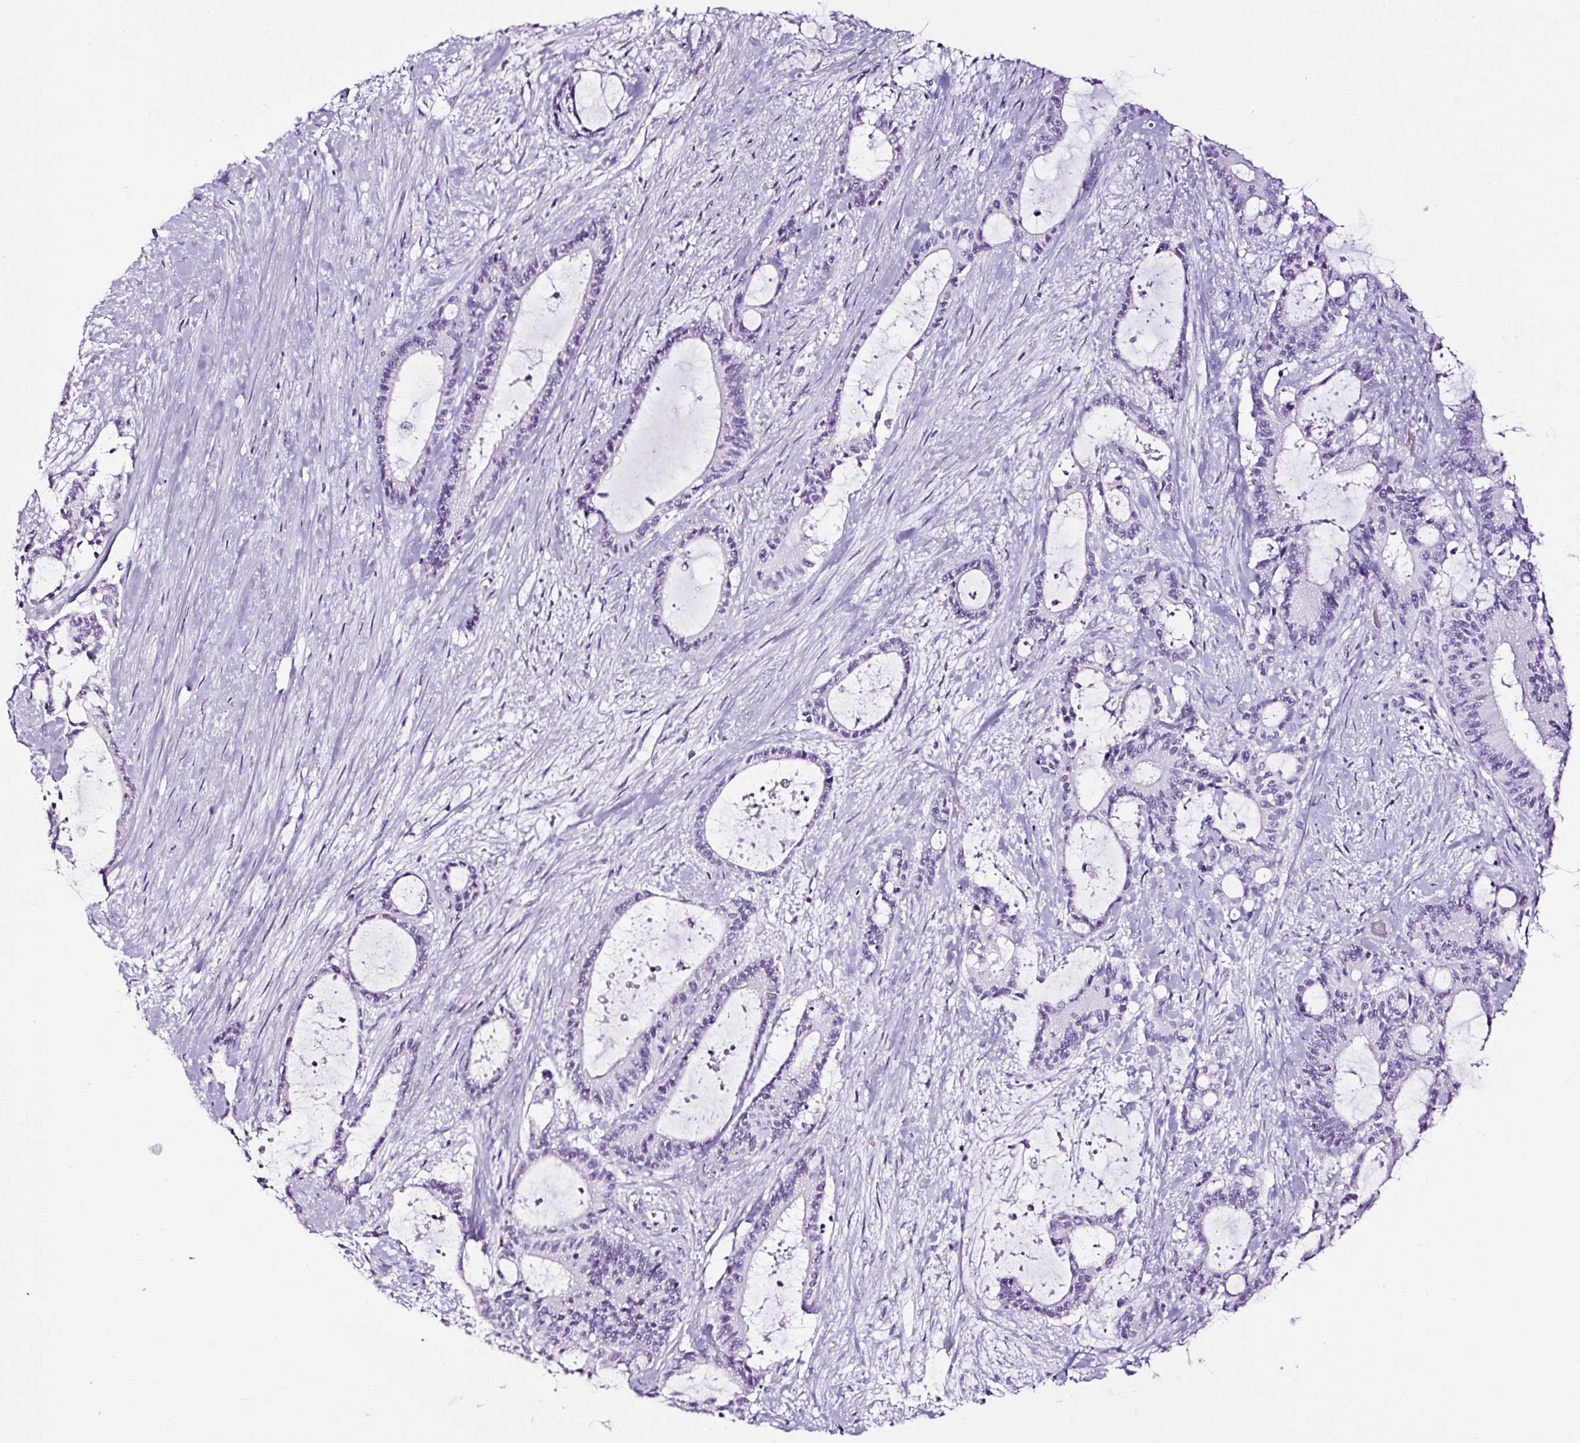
{"staining": {"intensity": "negative", "quantity": "none", "location": "none"}, "tissue": "liver cancer", "cell_type": "Tumor cells", "image_type": "cancer", "snomed": [{"axis": "morphology", "description": "Normal tissue, NOS"}, {"axis": "morphology", "description": "Cholangiocarcinoma"}, {"axis": "topography", "description": "Liver"}, {"axis": "topography", "description": "Peripheral nerve tissue"}], "caption": "IHC micrograph of neoplastic tissue: liver cancer (cholangiocarcinoma) stained with DAB (3,3'-diaminobenzidine) shows no significant protein staining in tumor cells.", "gene": "NPHS2", "patient": {"sex": "female", "age": 73}}